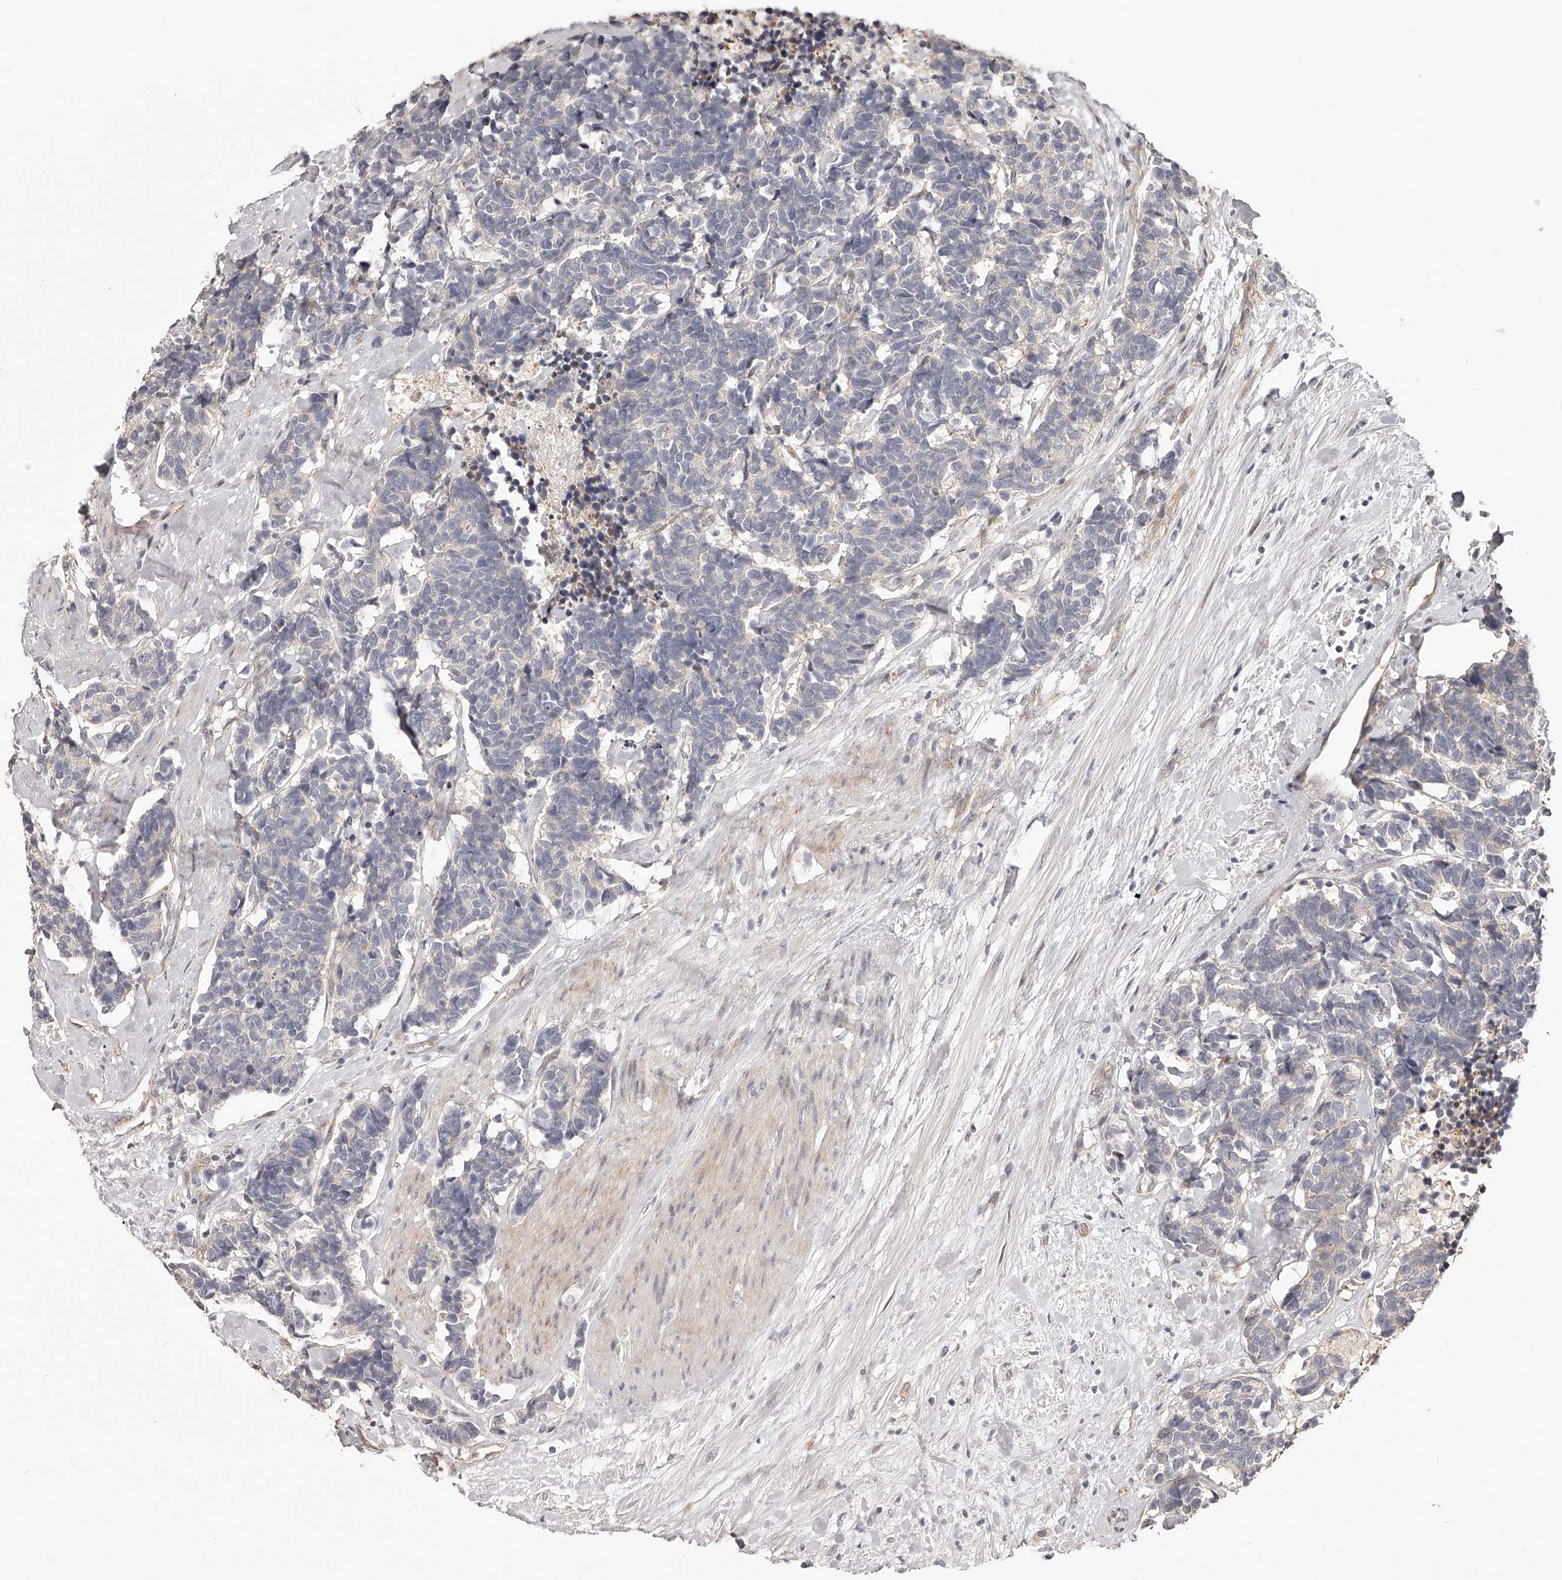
{"staining": {"intensity": "negative", "quantity": "none", "location": "none"}, "tissue": "carcinoid", "cell_type": "Tumor cells", "image_type": "cancer", "snomed": [{"axis": "morphology", "description": "Carcinoma, NOS"}, {"axis": "morphology", "description": "Carcinoid, malignant, NOS"}, {"axis": "topography", "description": "Urinary bladder"}], "caption": "Immunohistochemical staining of human carcinoid demonstrates no significant positivity in tumor cells. Nuclei are stained in blue.", "gene": "ZNF582", "patient": {"sex": "male", "age": 57}}